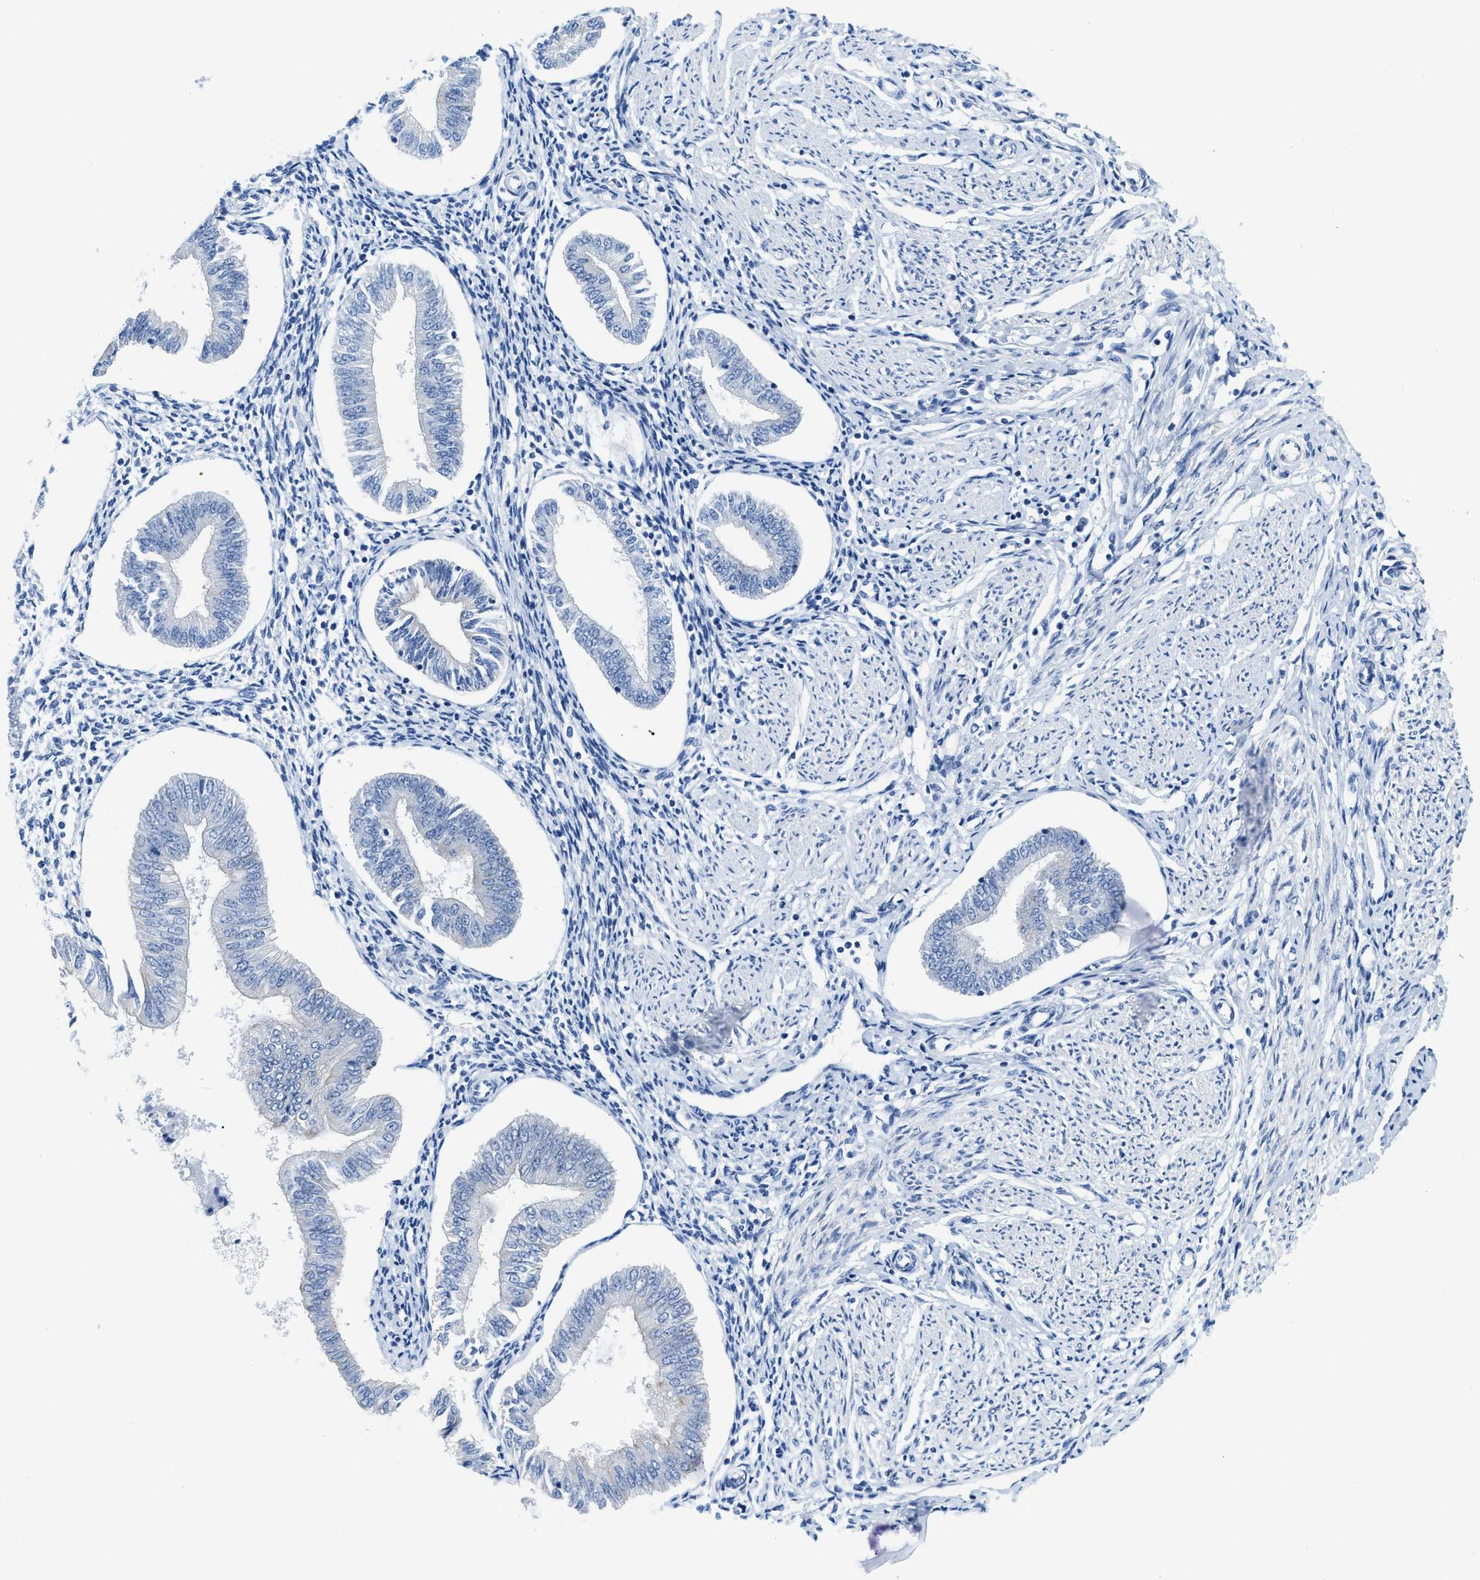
{"staining": {"intensity": "negative", "quantity": "none", "location": "none"}, "tissue": "endometrium", "cell_type": "Cells in endometrial stroma", "image_type": "normal", "snomed": [{"axis": "morphology", "description": "Normal tissue, NOS"}, {"axis": "topography", "description": "Endometrium"}], "caption": "Cells in endometrial stroma show no significant protein staining in normal endometrium.", "gene": "BPGM", "patient": {"sex": "female", "age": 50}}